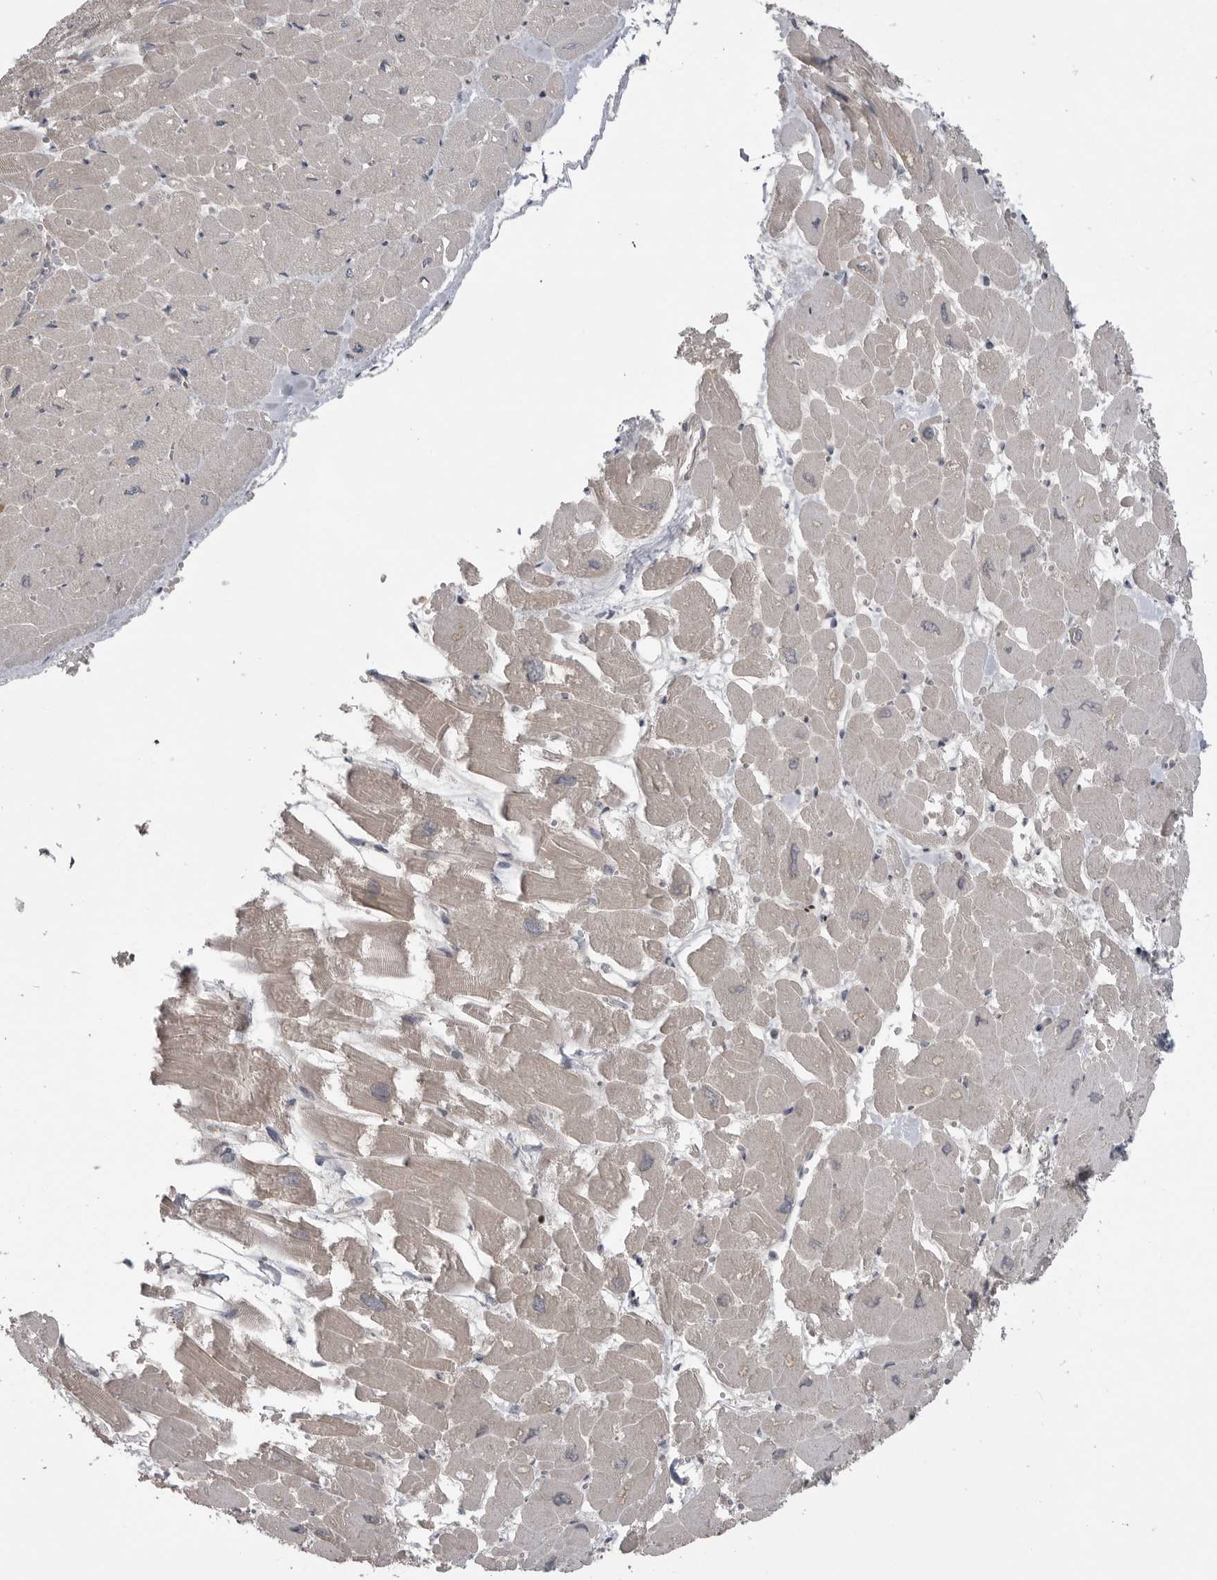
{"staining": {"intensity": "moderate", "quantity": "<25%", "location": "cytoplasmic/membranous"}, "tissue": "heart muscle", "cell_type": "Cardiomyocytes", "image_type": "normal", "snomed": [{"axis": "morphology", "description": "Normal tissue, NOS"}, {"axis": "topography", "description": "Heart"}], "caption": "Heart muscle stained with DAB (3,3'-diaminobenzidine) immunohistochemistry shows low levels of moderate cytoplasmic/membranous staining in about <25% of cardiomyocytes. (Brightfield microscopy of DAB IHC at high magnification).", "gene": "MAPK13", "patient": {"sex": "male", "age": 54}}